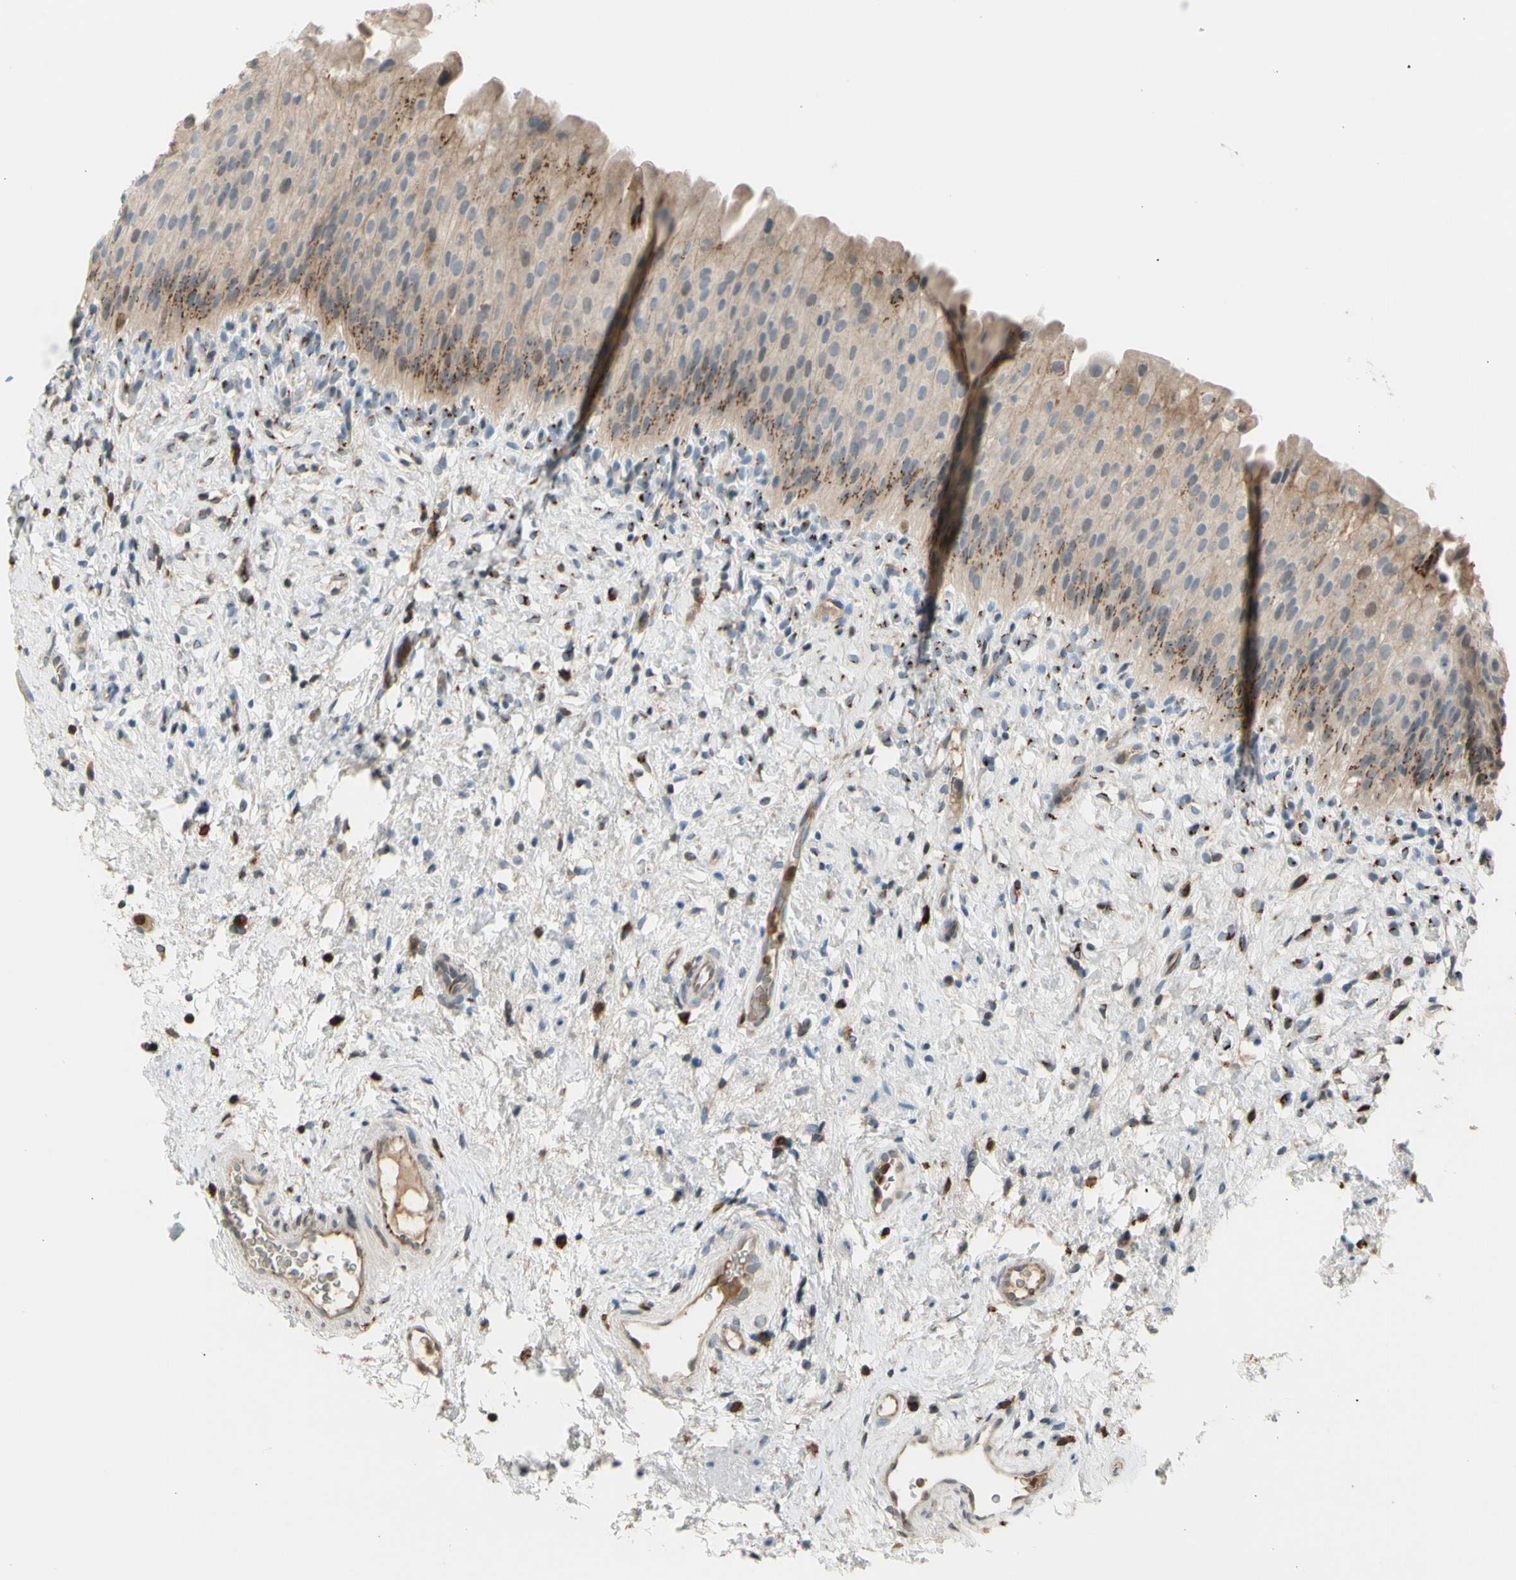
{"staining": {"intensity": "moderate", "quantity": "25%-75%", "location": "cytoplasmic/membranous"}, "tissue": "urinary bladder", "cell_type": "Urothelial cells", "image_type": "normal", "snomed": [{"axis": "morphology", "description": "Normal tissue, NOS"}, {"axis": "morphology", "description": "Urothelial carcinoma, High grade"}, {"axis": "topography", "description": "Urinary bladder"}], "caption": "Urothelial cells display moderate cytoplasmic/membranous expression in approximately 25%-75% of cells in benign urinary bladder.", "gene": "GALNT5", "patient": {"sex": "male", "age": 46}}